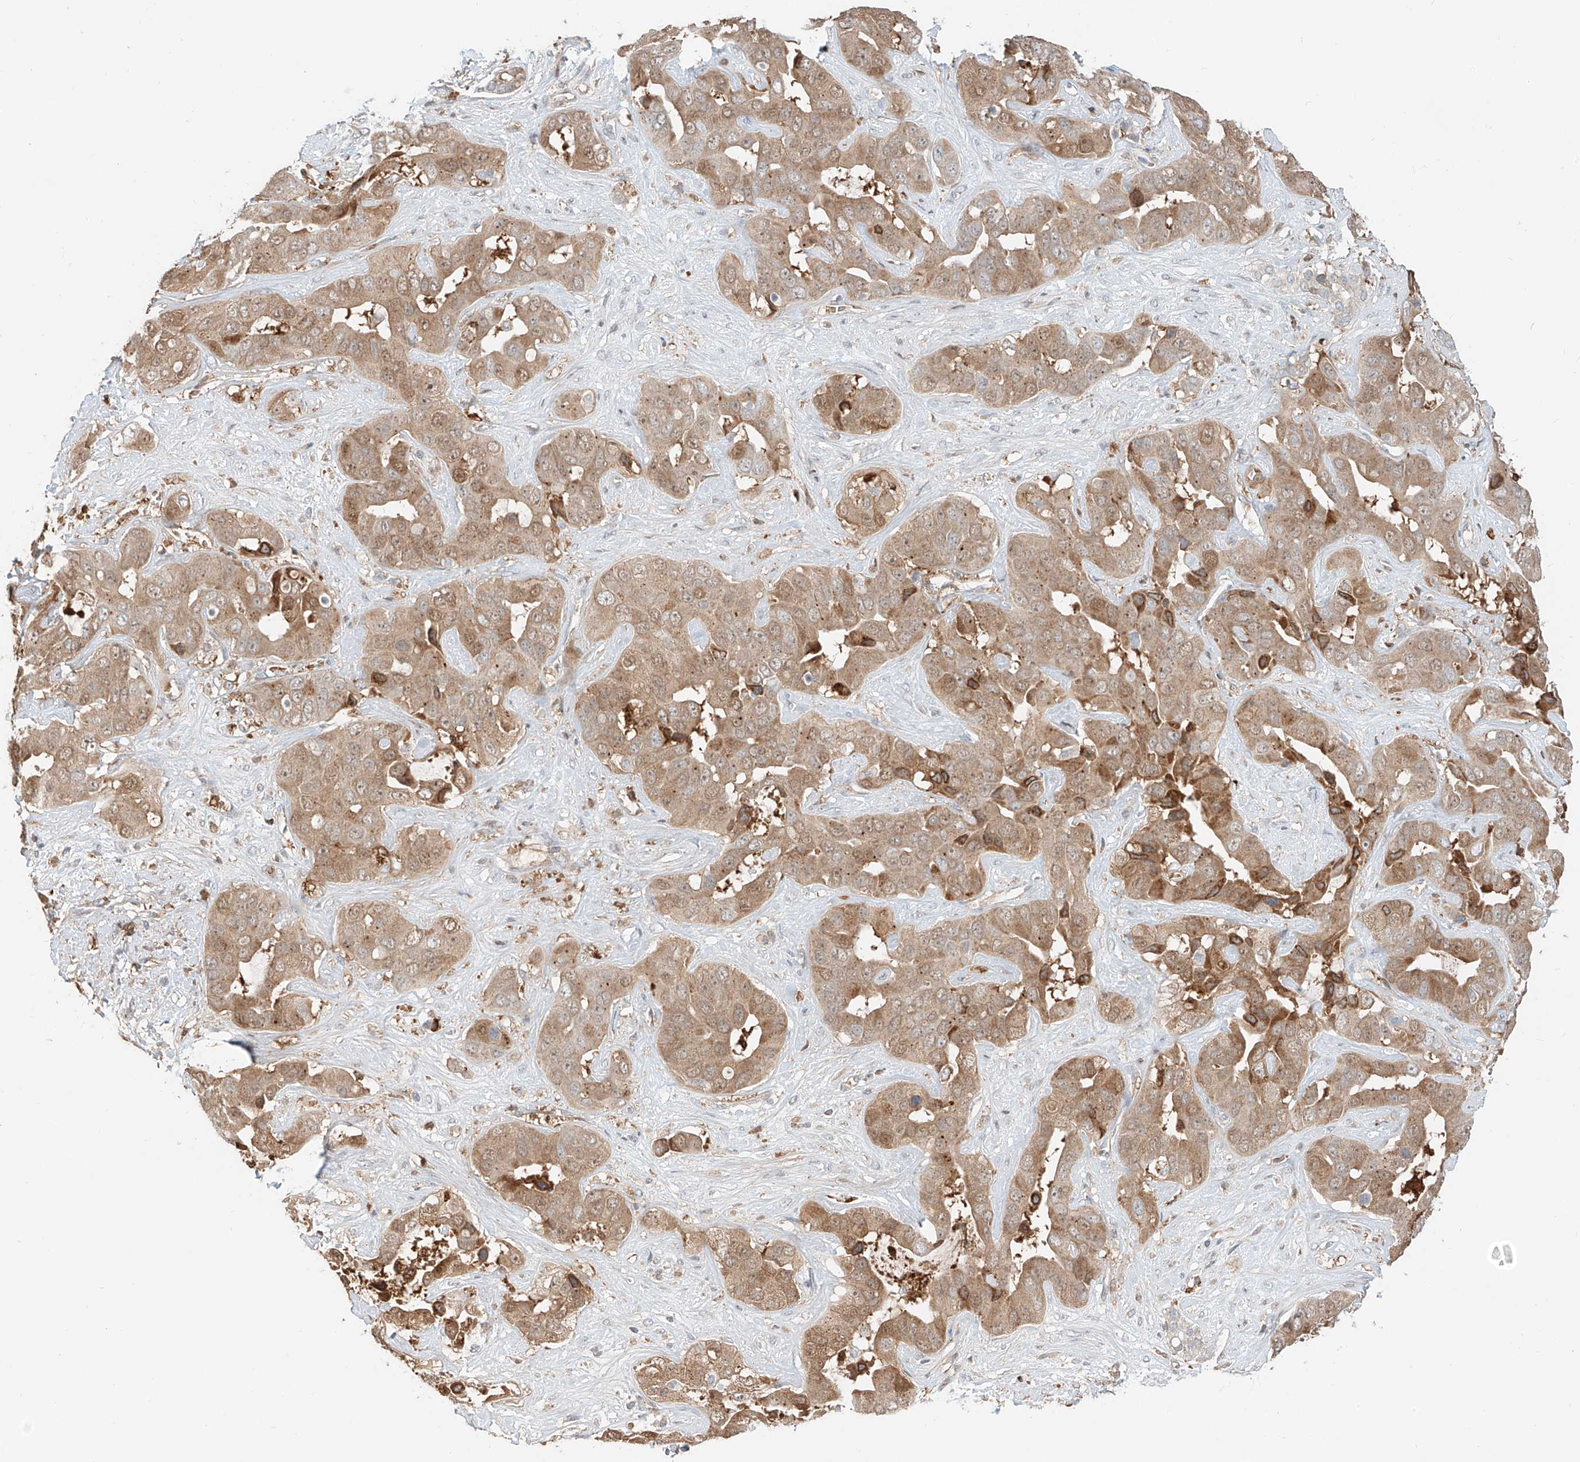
{"staining": {"intensity": "moderate", "quantity": ">75%", "location": "cytoplasmic/membranous"}, "tissue": "liver cancer", "cell_type": "Tumor cells", "image_type": "cancer", "snomed": [{"axis": "morphology", "description": "Cholangiocarcinoma"}, {"axis": "topography", "description": "Liver"}], "caption": "DAB immunohistochemical staining of liver cancer (cholangiocarcinoma) reveals moderate cytoplasmic/membranous protein staining in about >75% of tumor cells.", "gene": "CEP162", "patient": {"sex": "female", "age": 52}}